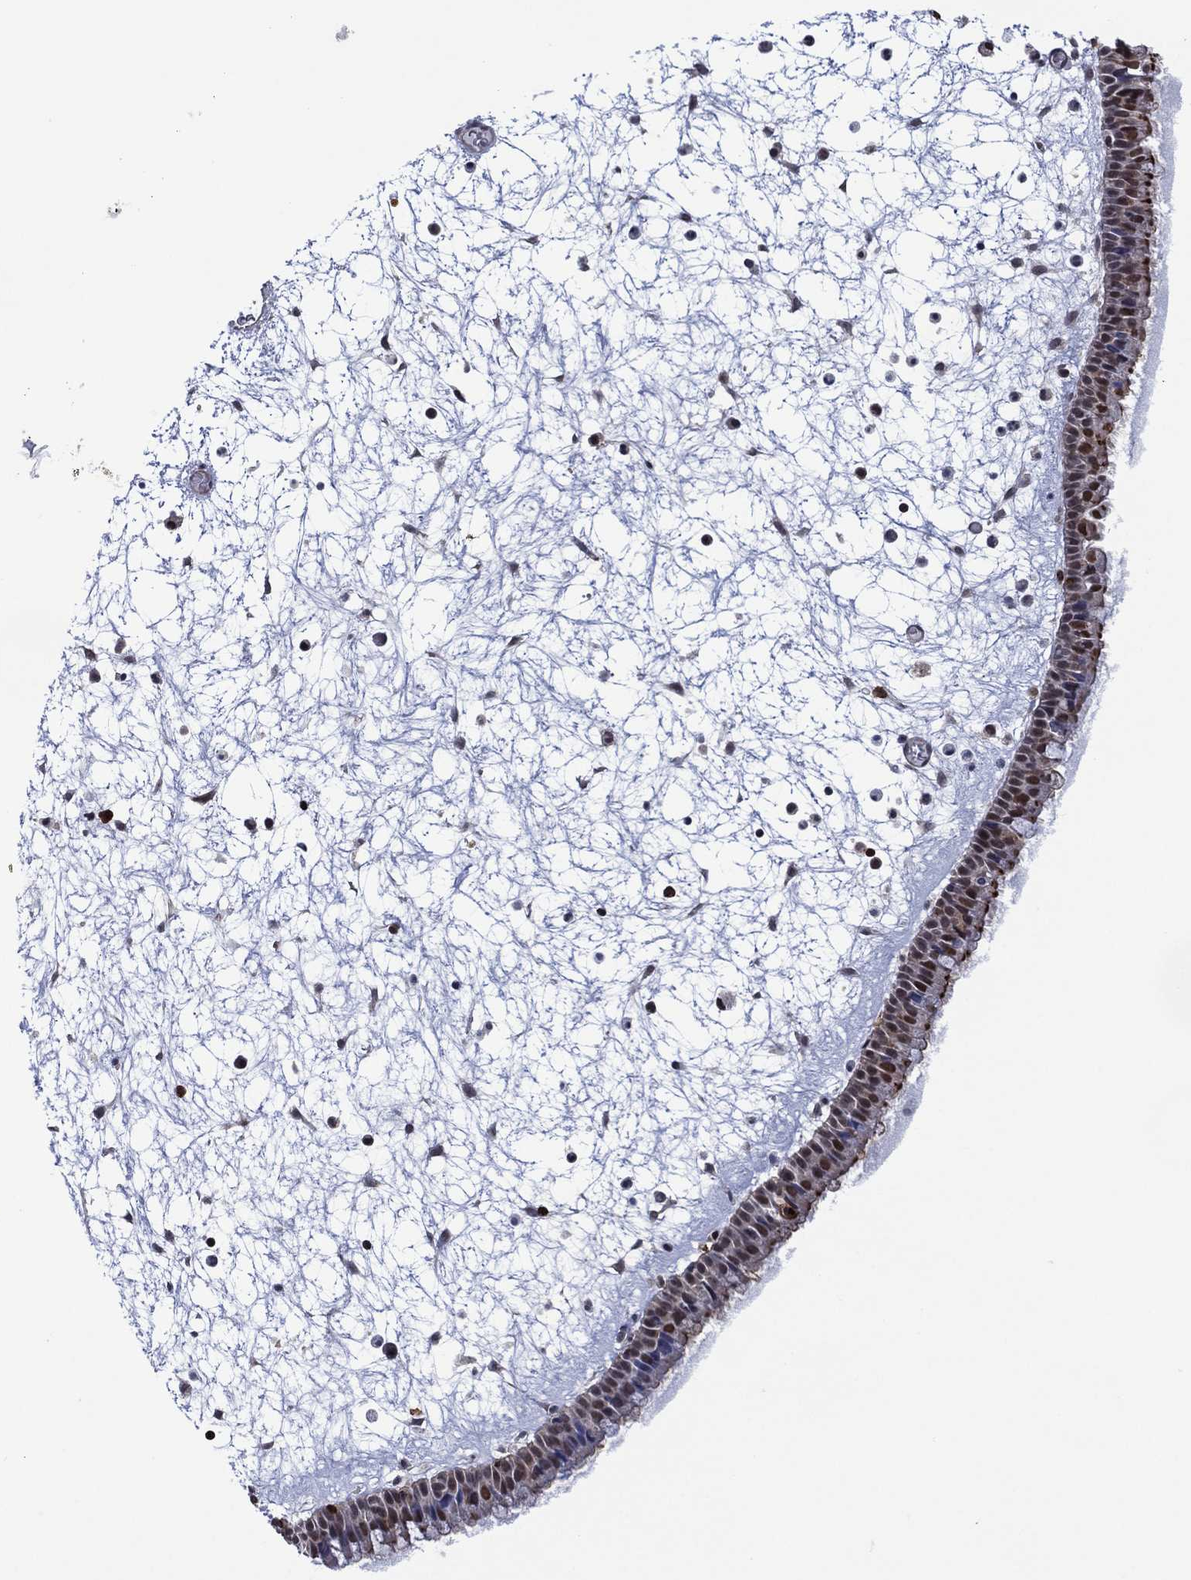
{"staining": {"intensity": "moderate", "quantity": "25%-75%", "location": "cytoplasmic/membranous,nuclear"}, "tissue": "nasopharynx", "cell_type": "Respiratory epithelial cells", "image_type": "normal", "snomed": [{"axis": "morphology", "description": "Normal tissue, NOS"}, {"axis": "topography", "description": "Nasopharynx"}], "caption": "DAB immunohistochemical staining of normal human nasopharynx reveals moderate cytoplasmic/membranous,nuclear protein expression in about 25%-75% of respiratory epithelial cells.", "gene": "DPP4", "patient": {"sex": "male", "age": 58}}